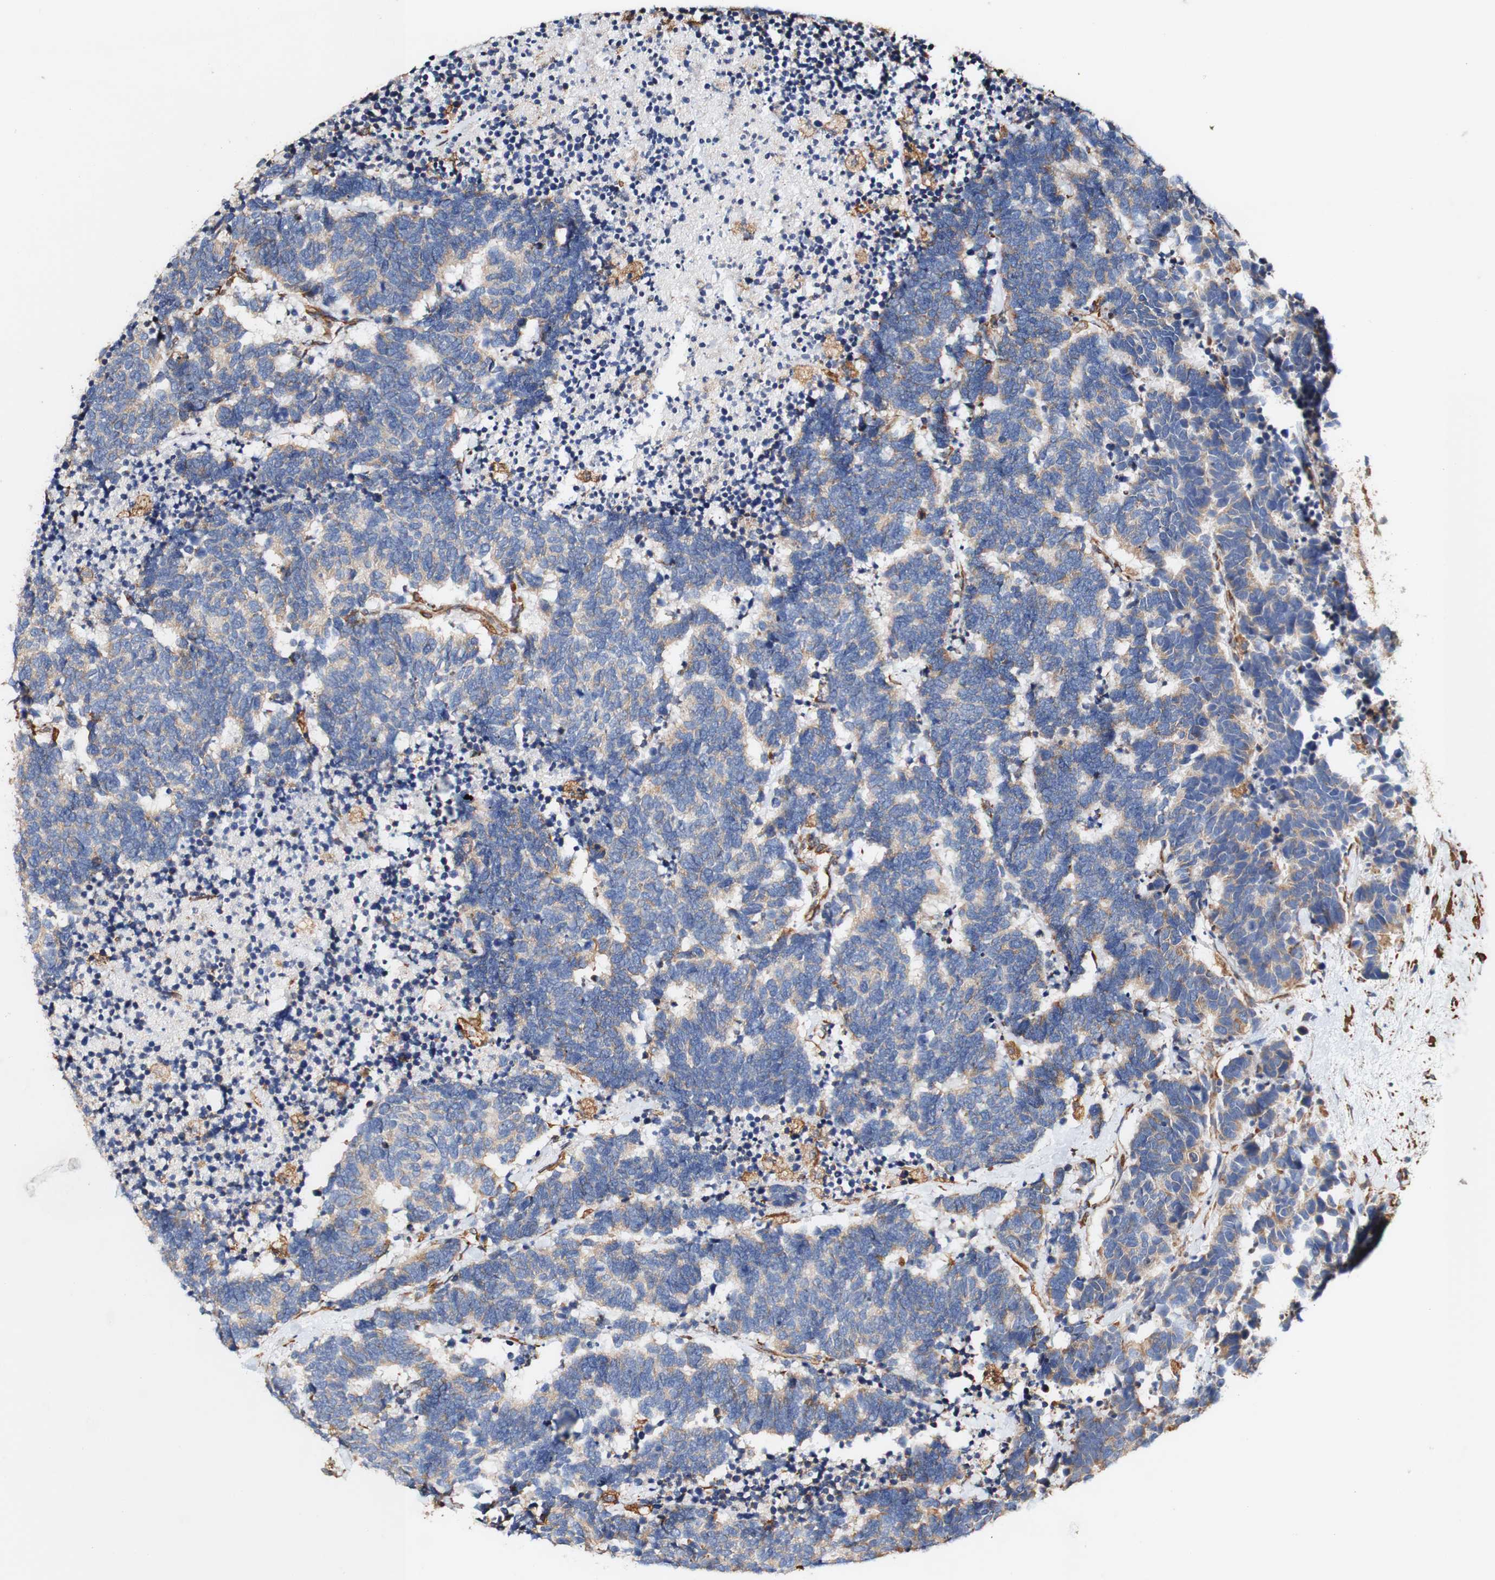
{"staining": {"intensity": "weak", "quantity": ">75%", "location": "cytoplasmic/membranous"}, "tissue": "carcinoid", "cell_type": "Tumor cells", "image_type": "cancer", "snomed": [{"axis": "morphology", "description": "Carcinoma, NOS"}, {"axis": "morphology", "description": "Carcinoid, malignant, NOS"}, {"axis": "topography", "description": "Urinary bladder"}], "caption": "Immunohistochemical staining of human carcinoma demonstrates weak cytoplasmic/membranous protein positivity in approximately >75% of tumor cells.", "gene": "EIF2AK4", "patient": {"sex": "male", "age": 57}}